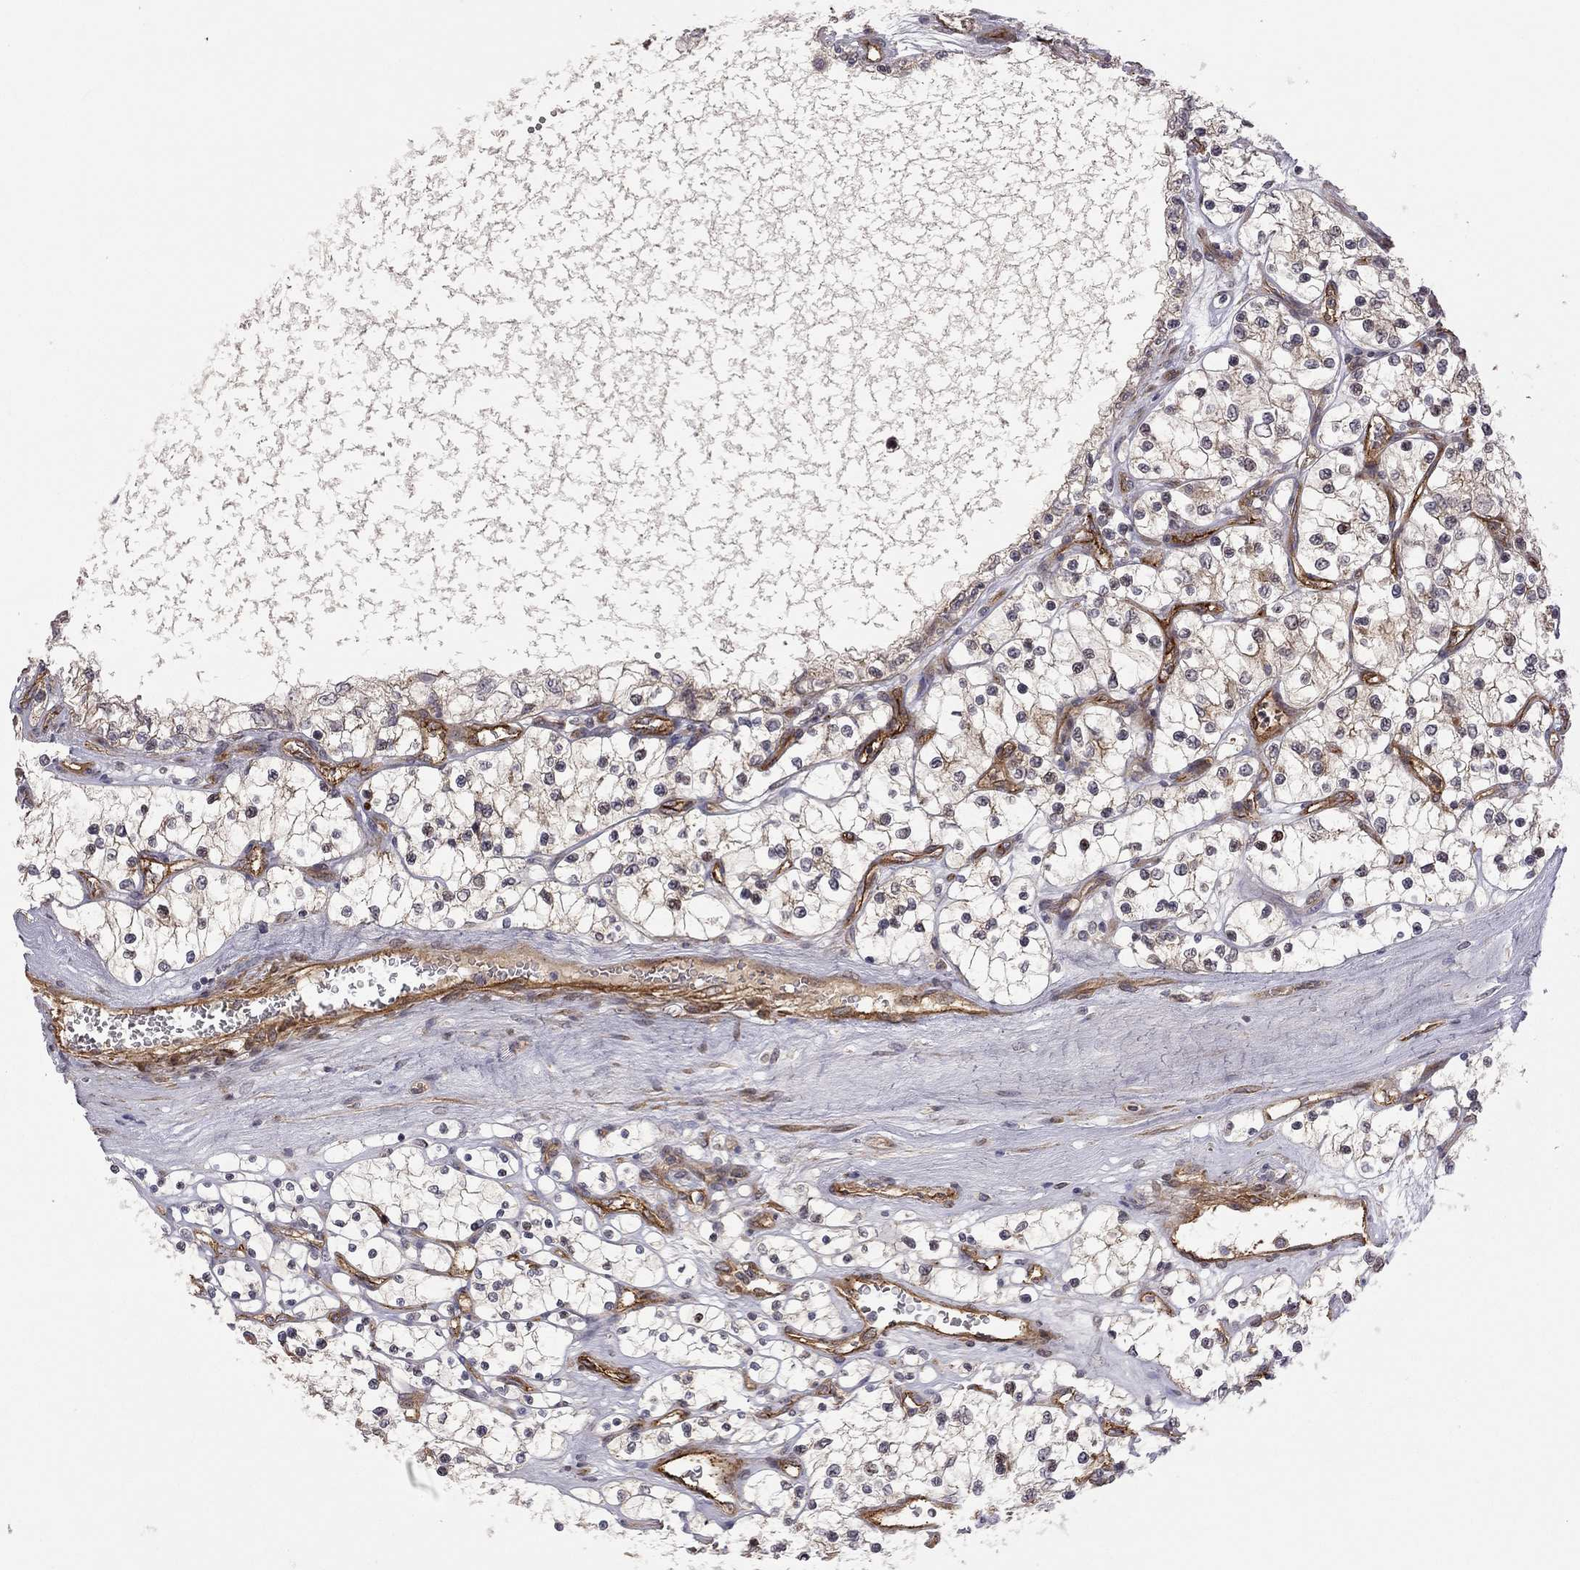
{"staining": {"intensity": "negative", "quantity": "none", "location": "none"}, "tissue": "renal cancer", "cell_type": "Tumor cells", "image_type": "cancer", "snomed": [{"axis": "morphology", "description": "Adenocarcinoma, NOS"}, {"axis": "topography", "description": "Kidney"}], "caption": "High magnification brightfield microscopy of renal cancer stained with DAB (brown) and counterstained with hematoxylin (blue): tumor cells show no significant expression.", "gene": "EXOC3L2", "patient": {"sex": "female", "age": 69}}